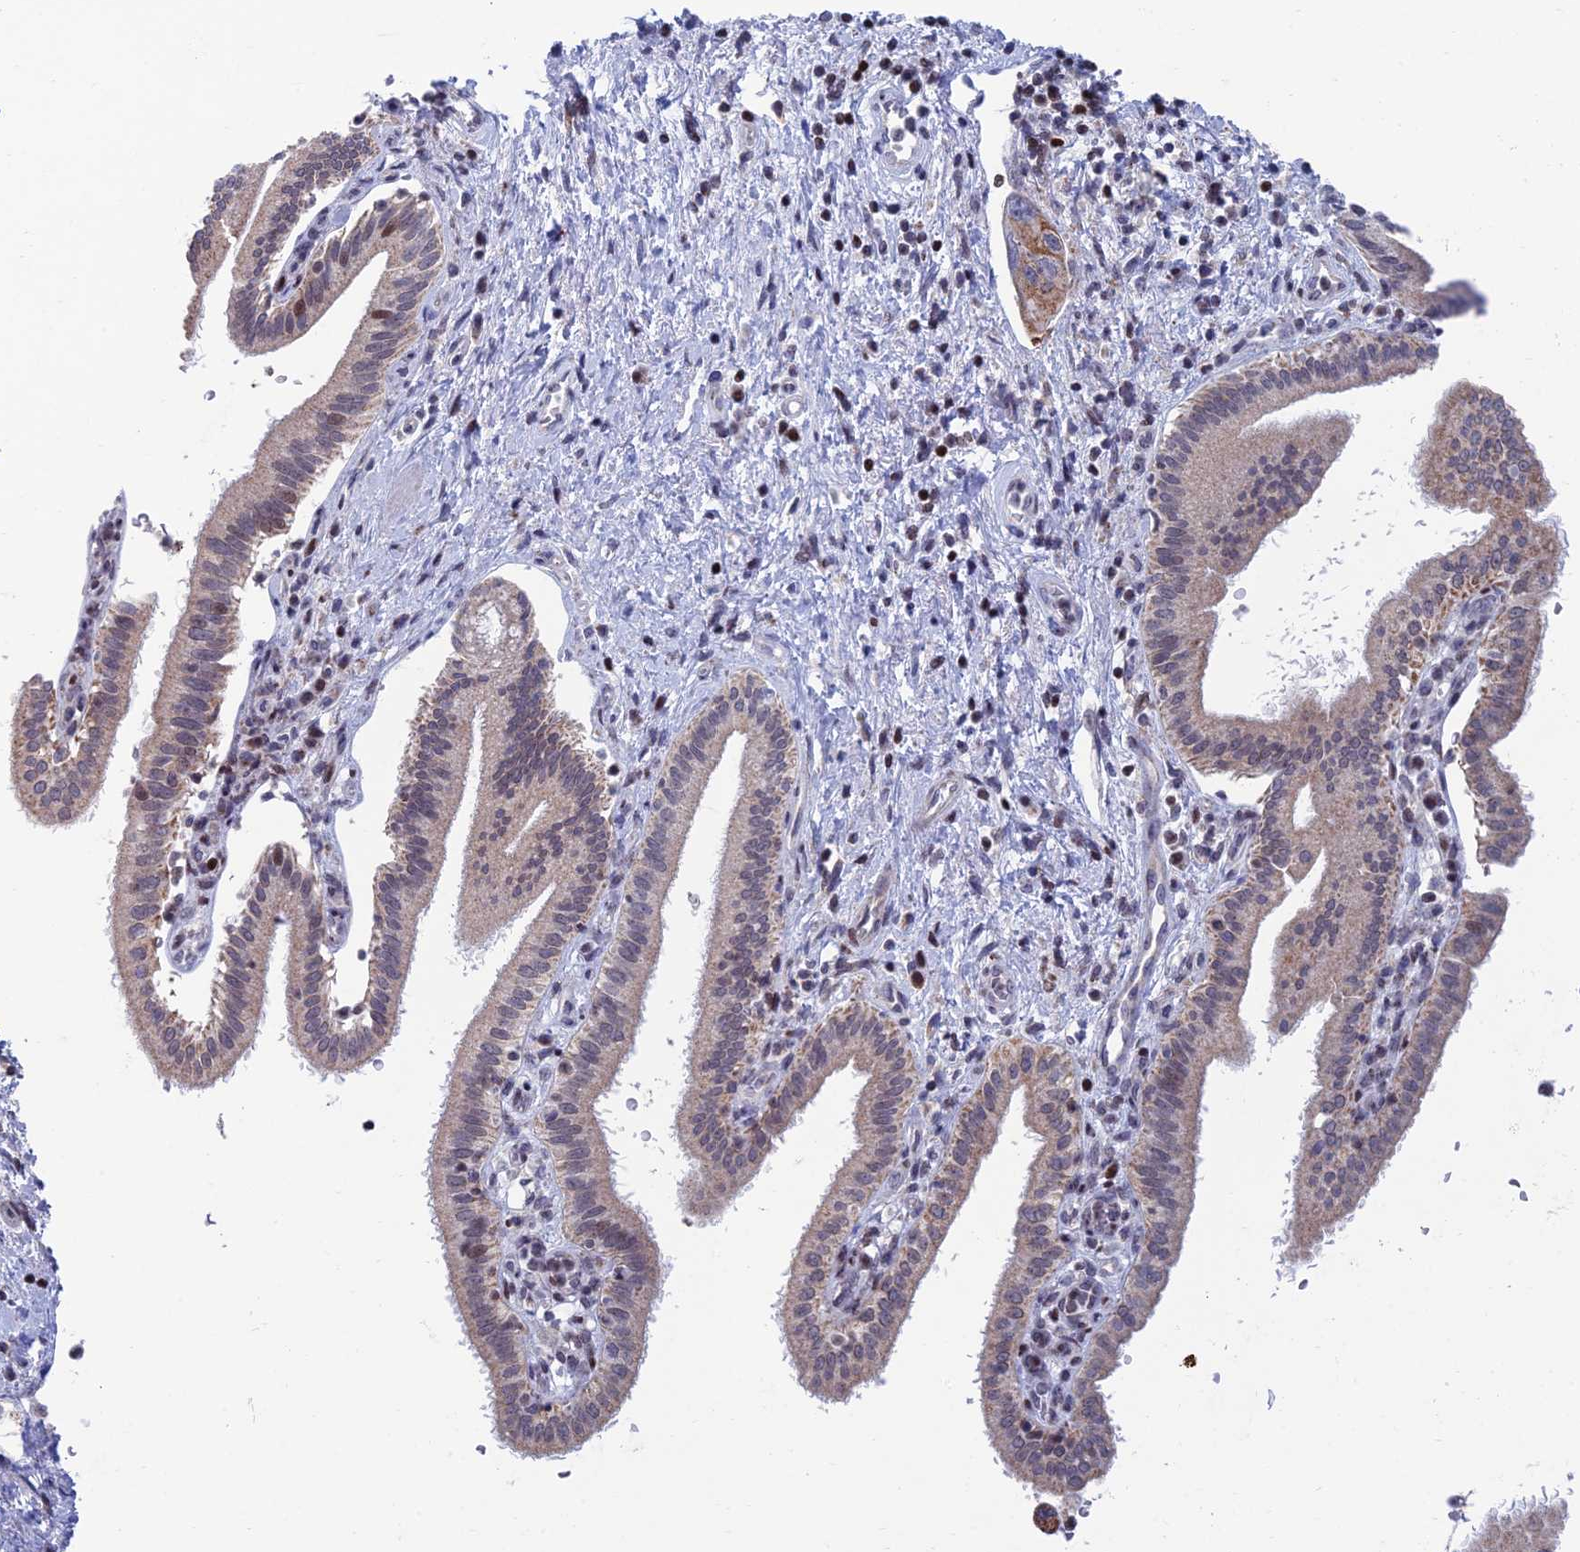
{"staining": {"intensity": "moderate", "quantity": "<25%", "location": "cytoplasmic/membranous,nuclear"}, "tissue": "pancreatic cancer", "cell_type": "Tumor cells", "image_type": "cancer", "snomed": [{"axis": "morphology", "description": "Adenocarcinoma, NOS"}, {"axis": "topography", "description": "Pancreas"}], "caption": "An IHC image of neoplastic tissue is shown. Protein staining in brown shows moderate cytoplasmic/membranous and nuclear positivity in pancreatic cancer (adenocarcinoma) within tumor cells.", "gene": "AFF3", "patient": {"sex": "female", "age": 73}}